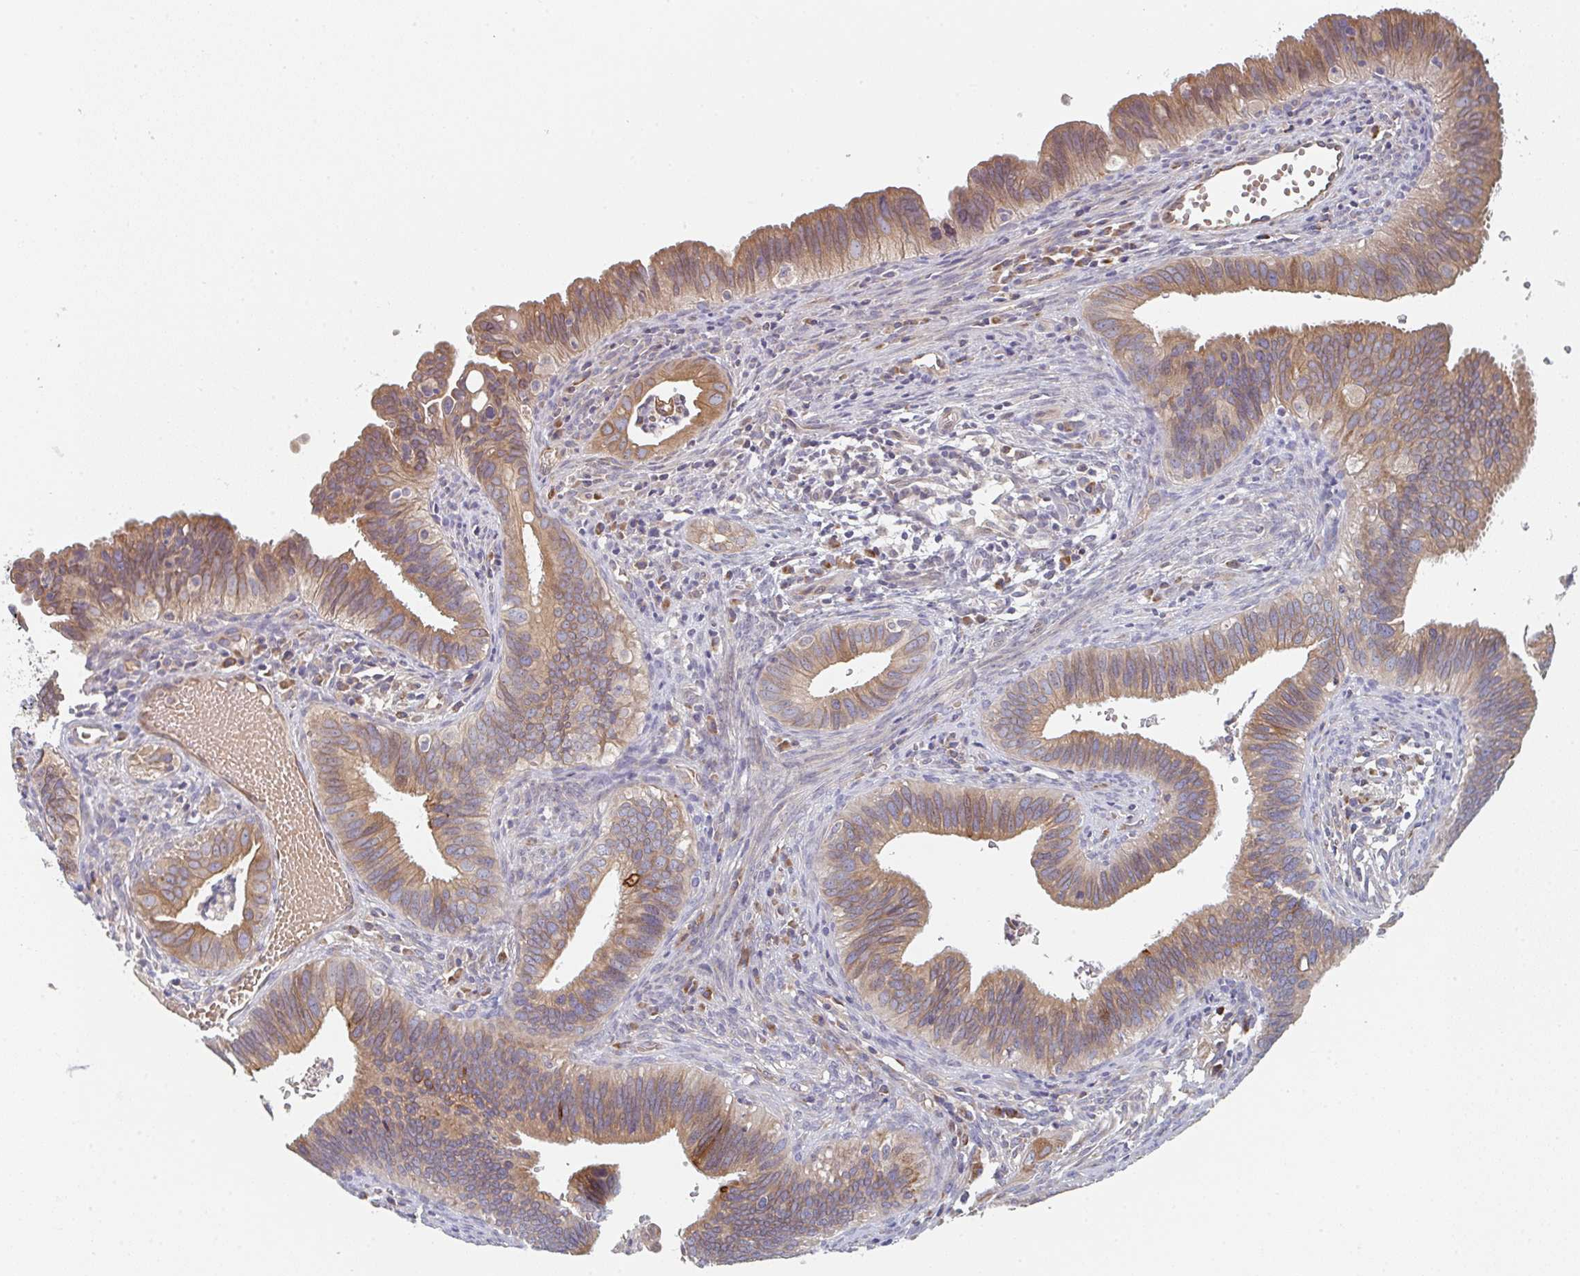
{"staining": {"intensity": "moderate", "quantity": ">75%", "location": "cytoplasmic/membranous"}, "tissue": "cervical cancer", "cell_type": "Tumor cells", "image_type": "cancer", "snomed": [{"axis": "morphology", "description": "Adenocarcinoma, NOS"}, {"axis": "topography", "description": "Cervix"}], "caption": "An immunohistochemistry (IHC) micrograph of tumor tissue is shown. Protein staining in brown highlights moderate cytoplasmic/membranous positivity in cervical cancer within tumor cells. (DAB = brown stain, brightfield microscopy at high magnification).", "gene": "ELOVL1", "patient": {"sex": "female", "age": 42}}